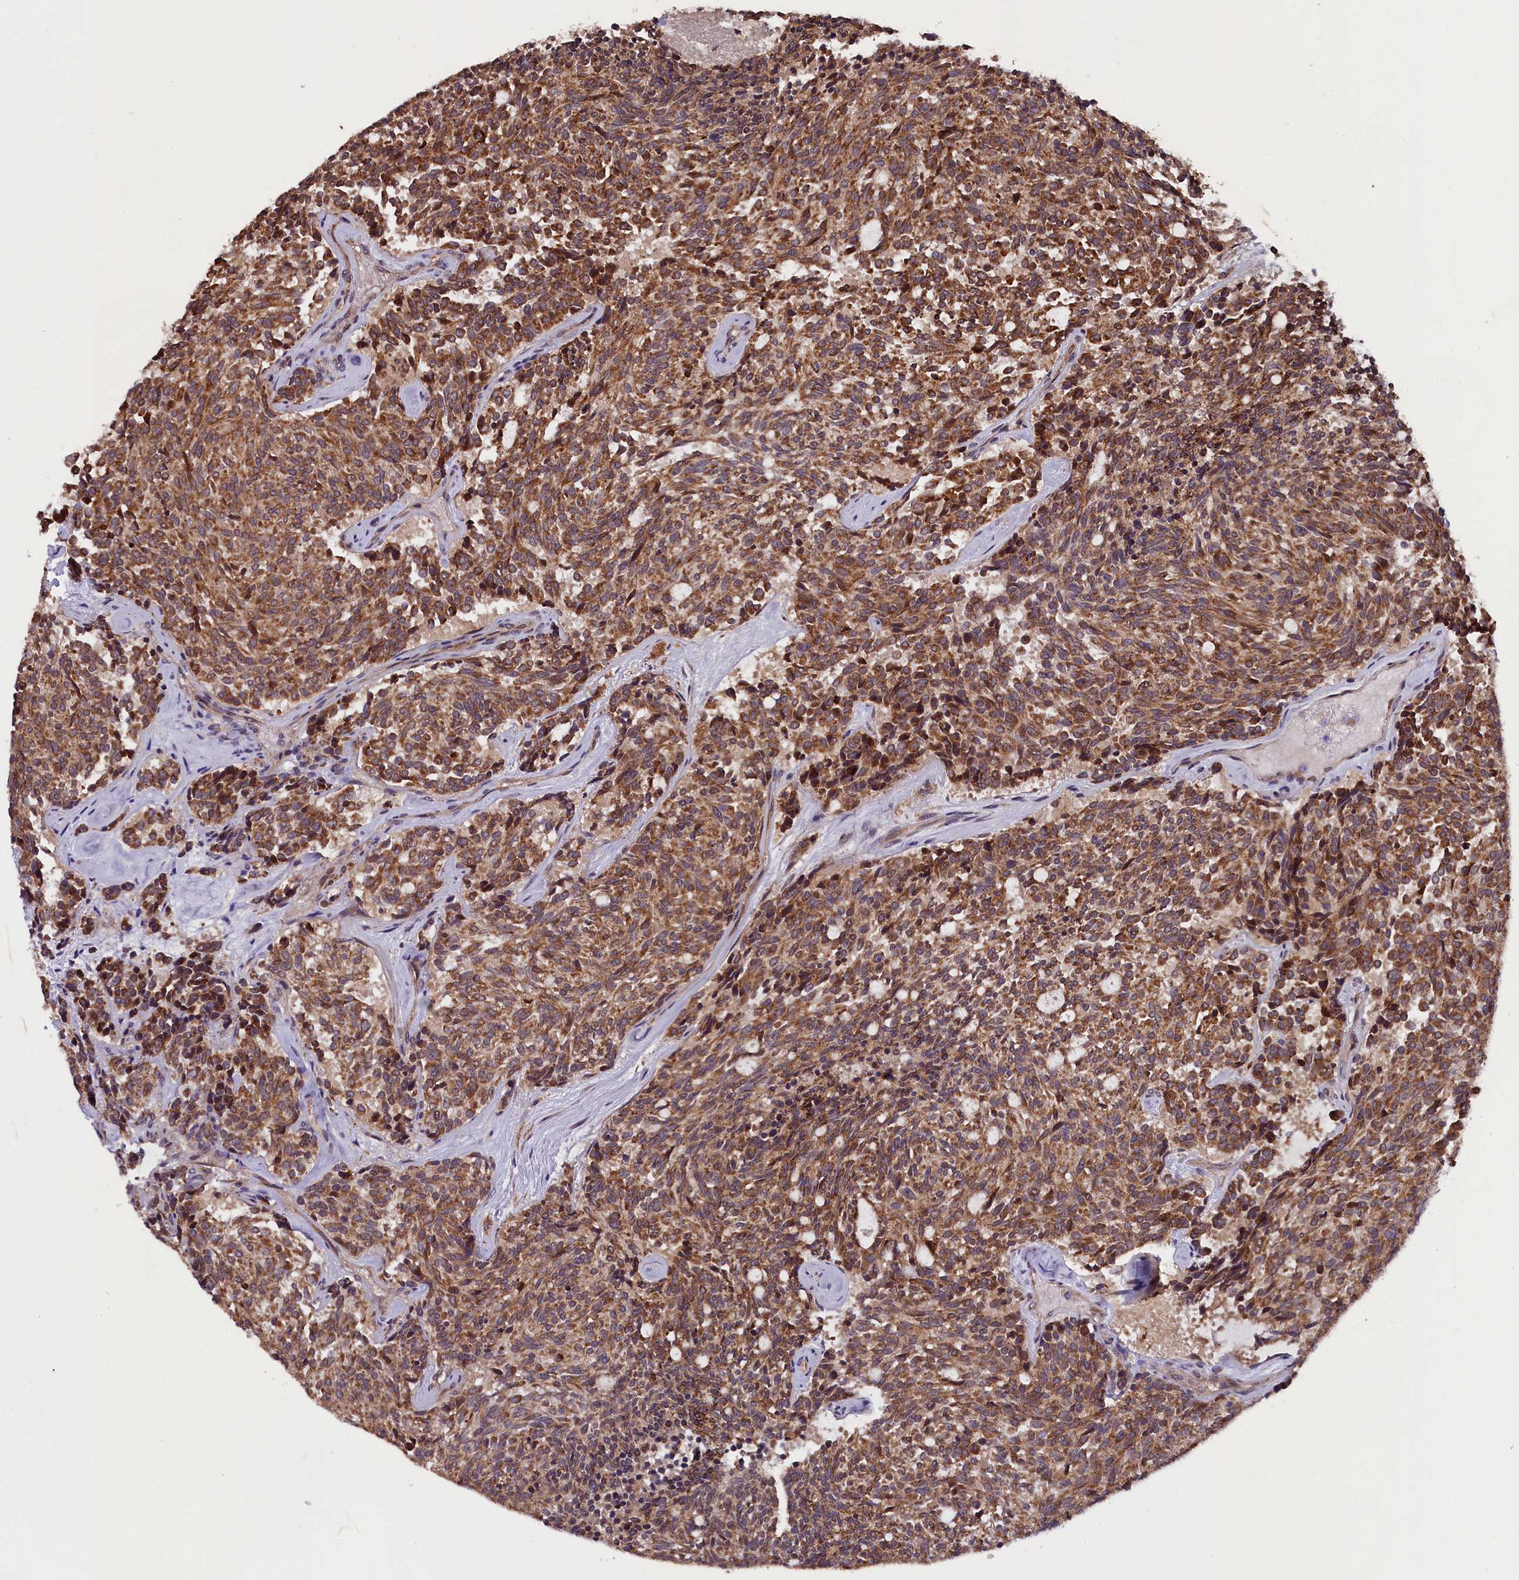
{"staining": {"intensity": "moderate", "quantity": ">75%", "location": "cytoplasmic/membranous"}, "tissue": "carcinoid", "cell_type": "Tumor cells", "image_type": "cancer", "snomed": [{"axis": "morphology", "description": "Carcinoid, malignant, NOS"}, {"axis": "topography", "description": "Pancreas"}], "caption": "Immunohistochemical staining of human malignant carcinoid exhibits moderate cytoplasmic/membranous protein expression in about >75% of tumor cells.", "gene": "DOHH", "patient": {"sex": "female", "age": 54}}